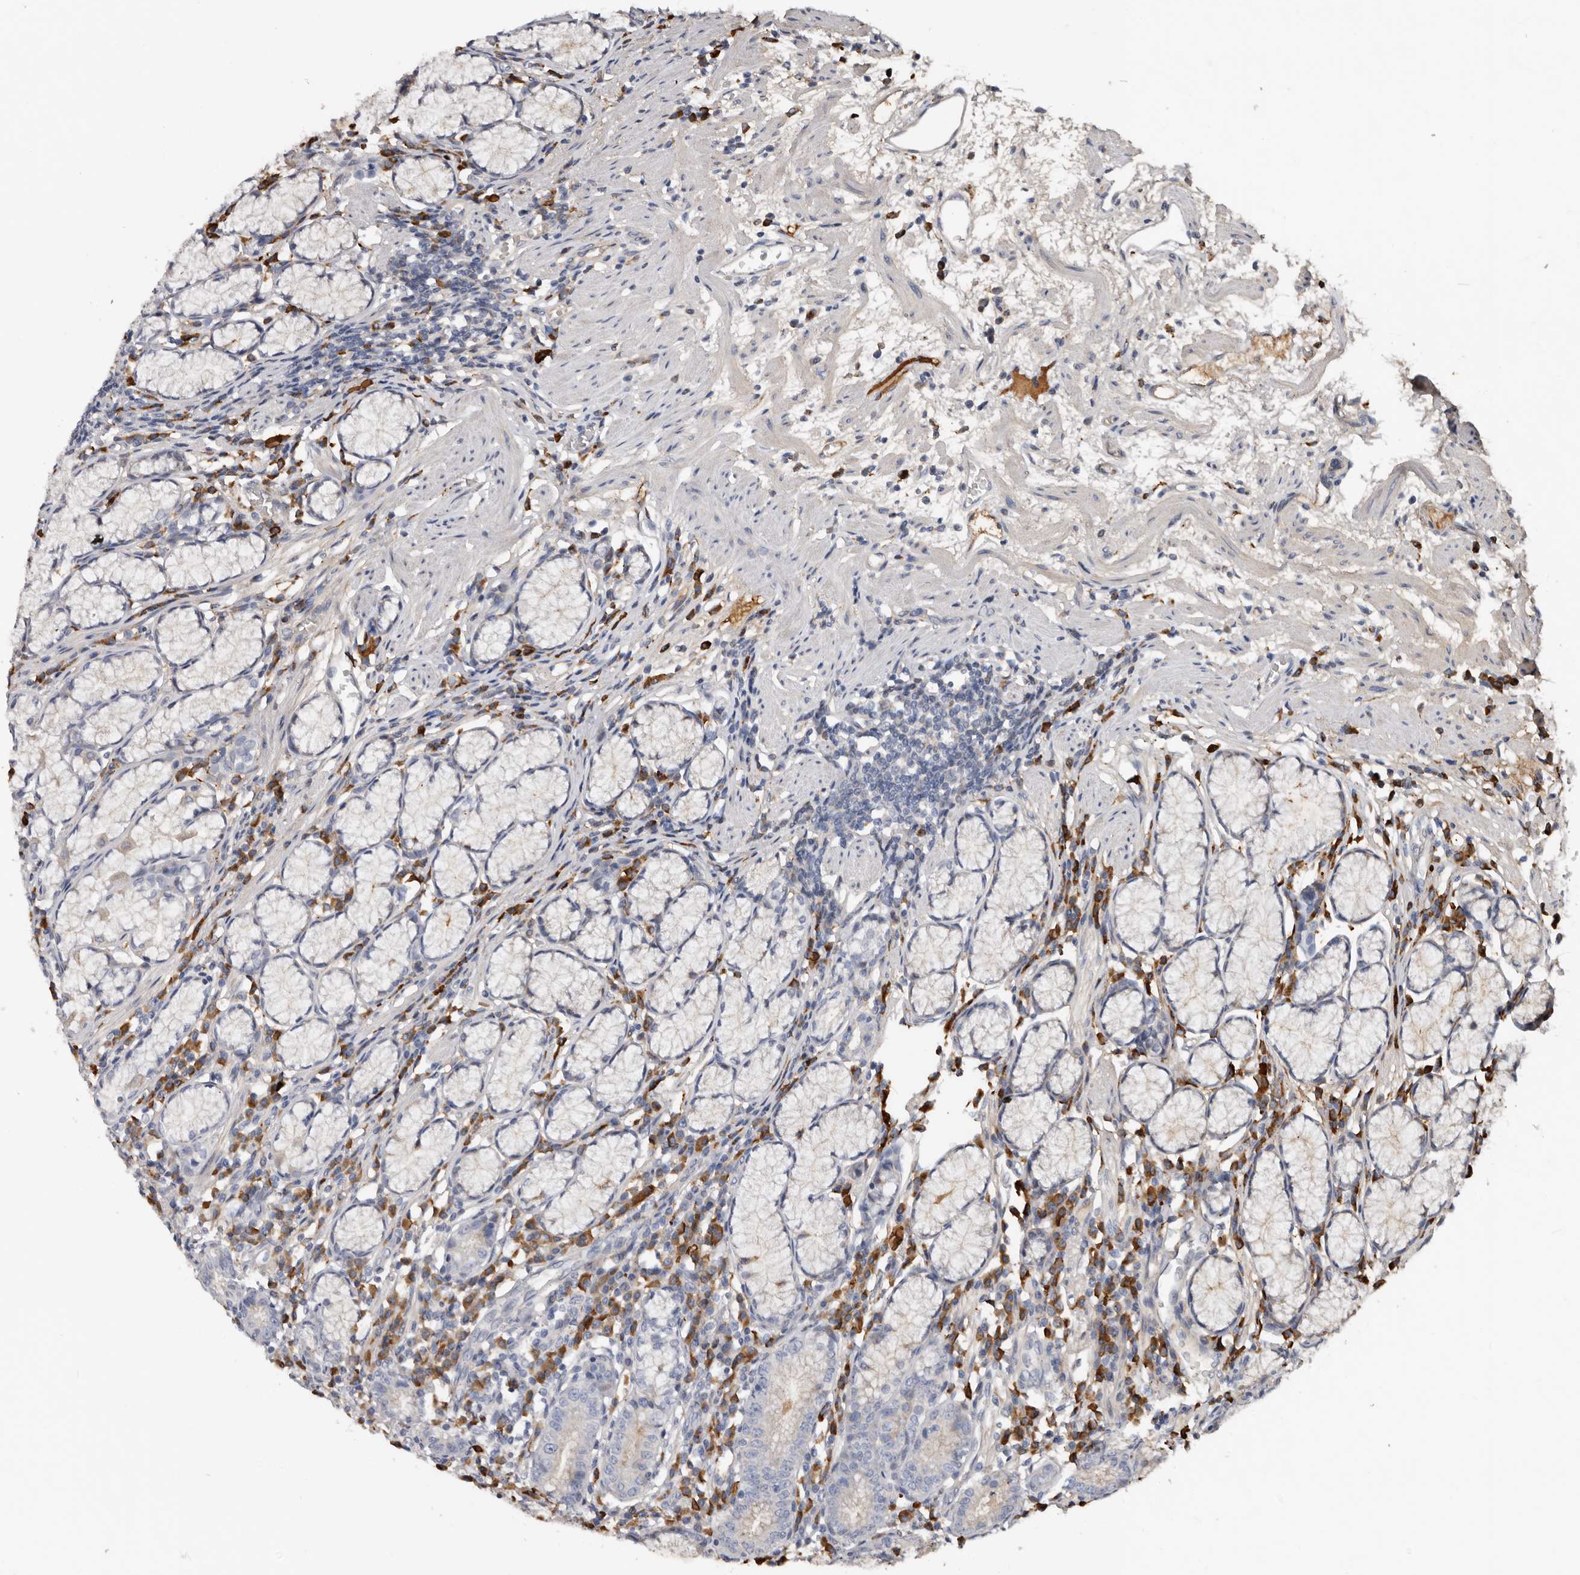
{"staining": {"intensity": "weak", "quantity": "<25%", "location": "cytoplasmic/membranous"}, "tissue": "stomach", "cell_type": "Glandular cells", "image_type": "normal", "snomed": [{"axis": "morphology", "description": "Normal tissue, NOS"}, {"axis": "topography", "description": "Stomach"}], "caption": "Immunohistochemistry (IHC) image of benign human stomach stained for a protein (brown), which shows no staining in glandular cells.", "gene": "SPTA1", "patient": {"sex": "male", "age": 55}}